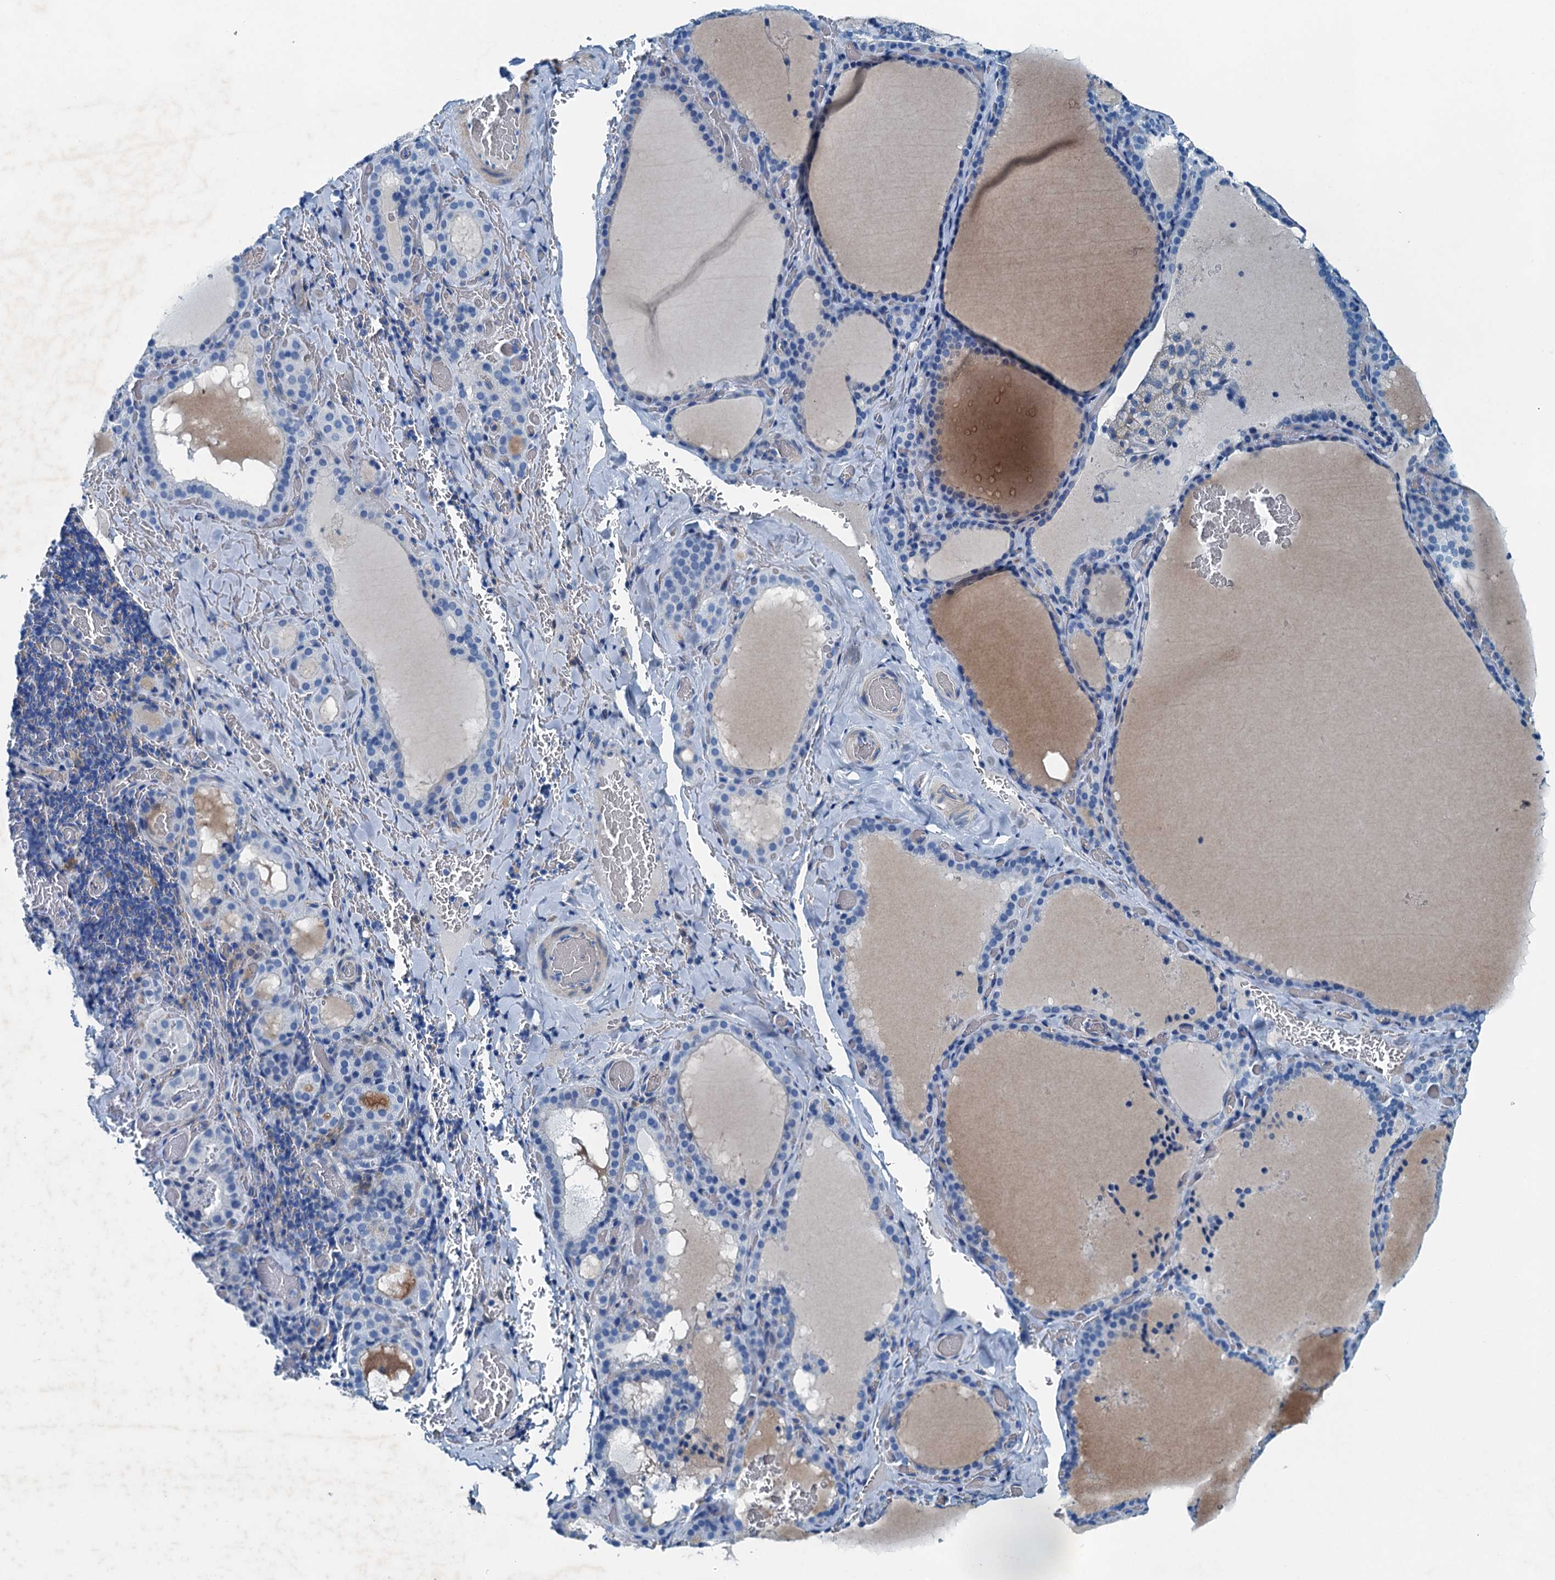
{"staining": {"intensity": "negative", "quantity": "none", "location": "none"}, "tissue": "thyroid gland", "cell_type": "Glandular cells", "image_type": "normal", "snomed": [{"axis": "morphology", "description": "Normal tissue, NOS"}, {"axis": "topography", "description": "Thyroid gland"}], "caption": "A high-resolution histopathology image shows IHC staining of benign thyroid gland, which shows no significant staining in glandular cells. (DAB IHC visualized using brightfield microscopy, high magnification).", "gene": "RAB3IL1", "patient": {"sex": "female", "age": 39}}